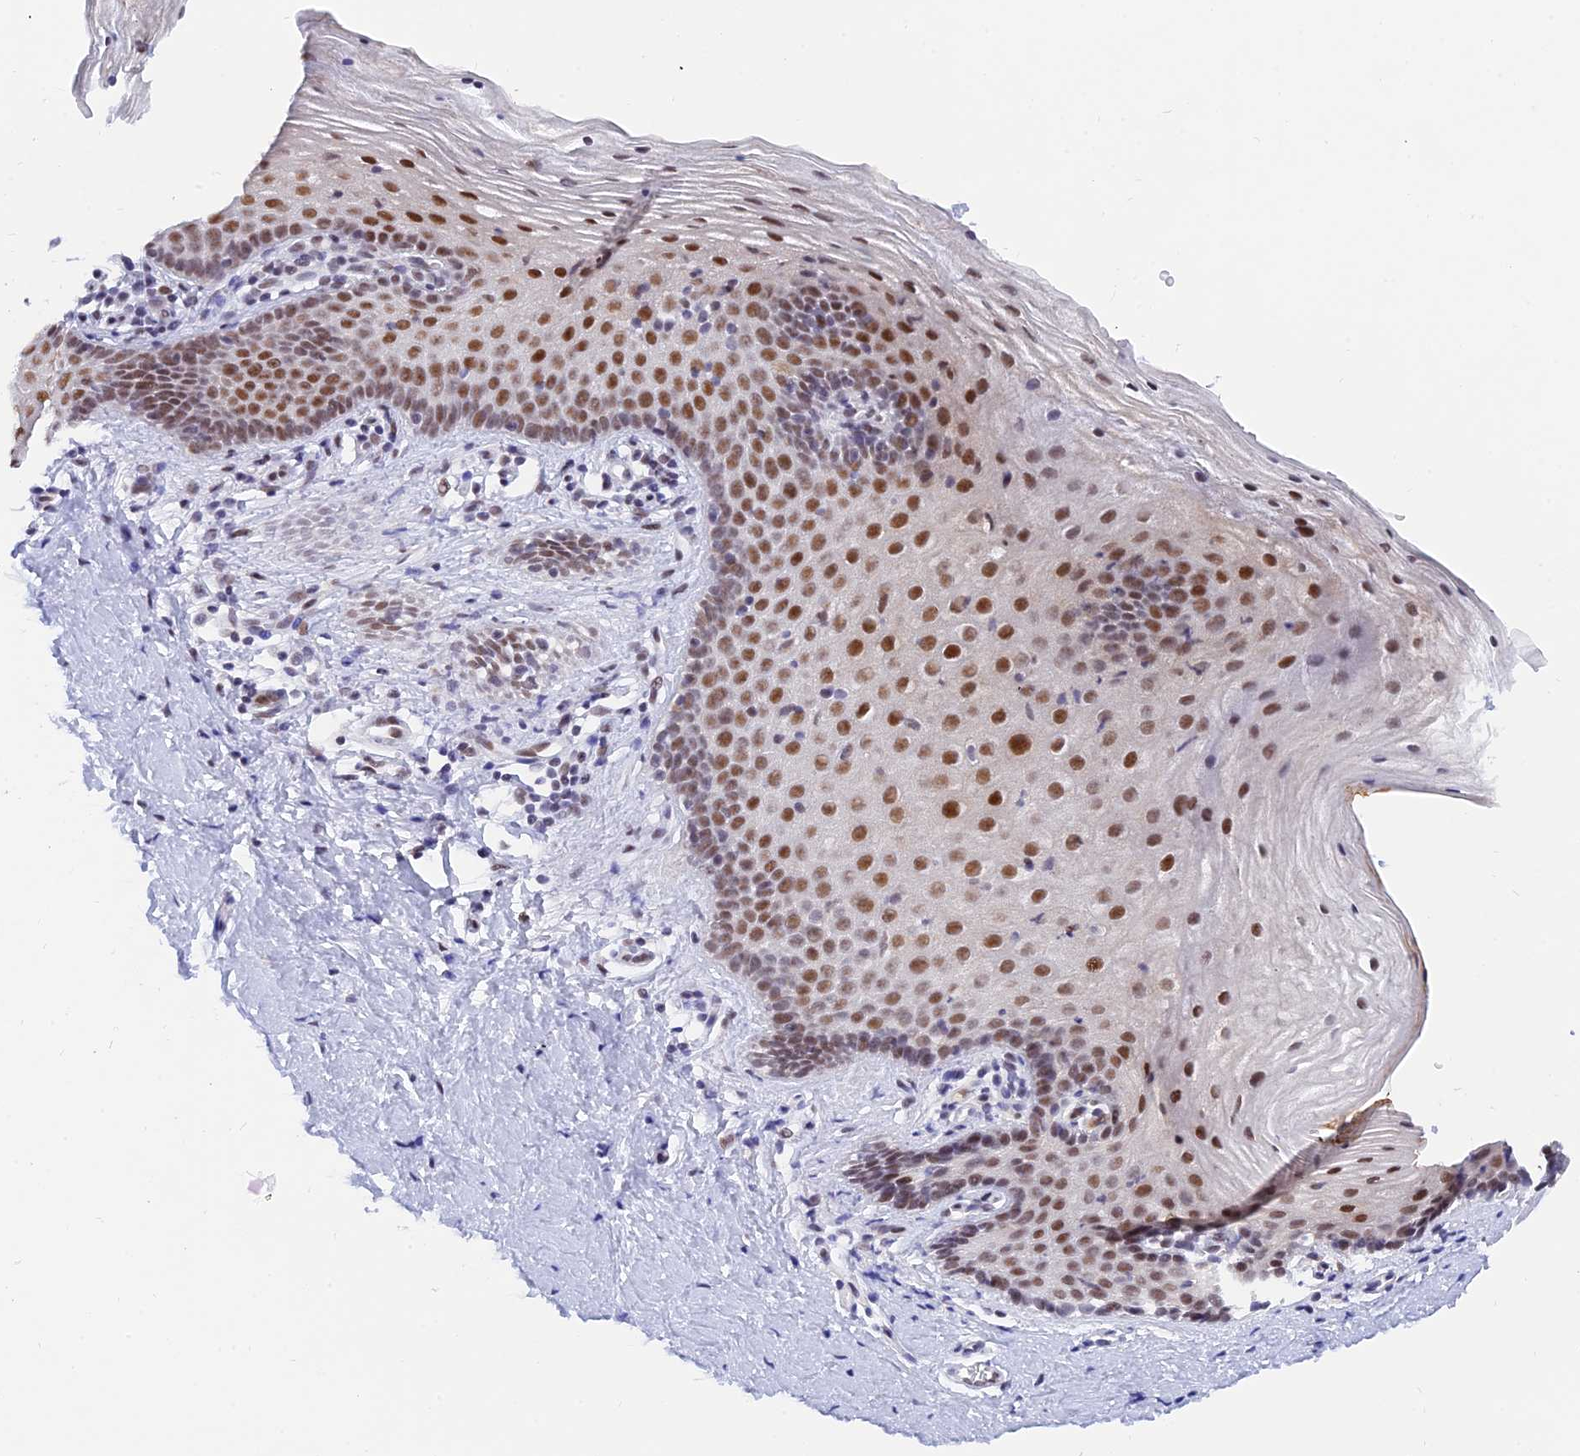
{"staining": {"intensity": "moderate", "quantity": ">75%", "location": "nuclear"}, "tissue": "vagina", "cell_type": "Squamous epithelial cells", "image_type": "normal", "snomed": [{"axis": "morphology", "description": "Normal tissue, NOS"}, {"axis": "topography", "description": "Vagina"}], "caption": "Squamous epithelial cells reveal moderate nuclear positivity in approximately >75% of cells in normal vagina.", "gene": "DPY30", "patient": {"sex": "female", "age": 32}}